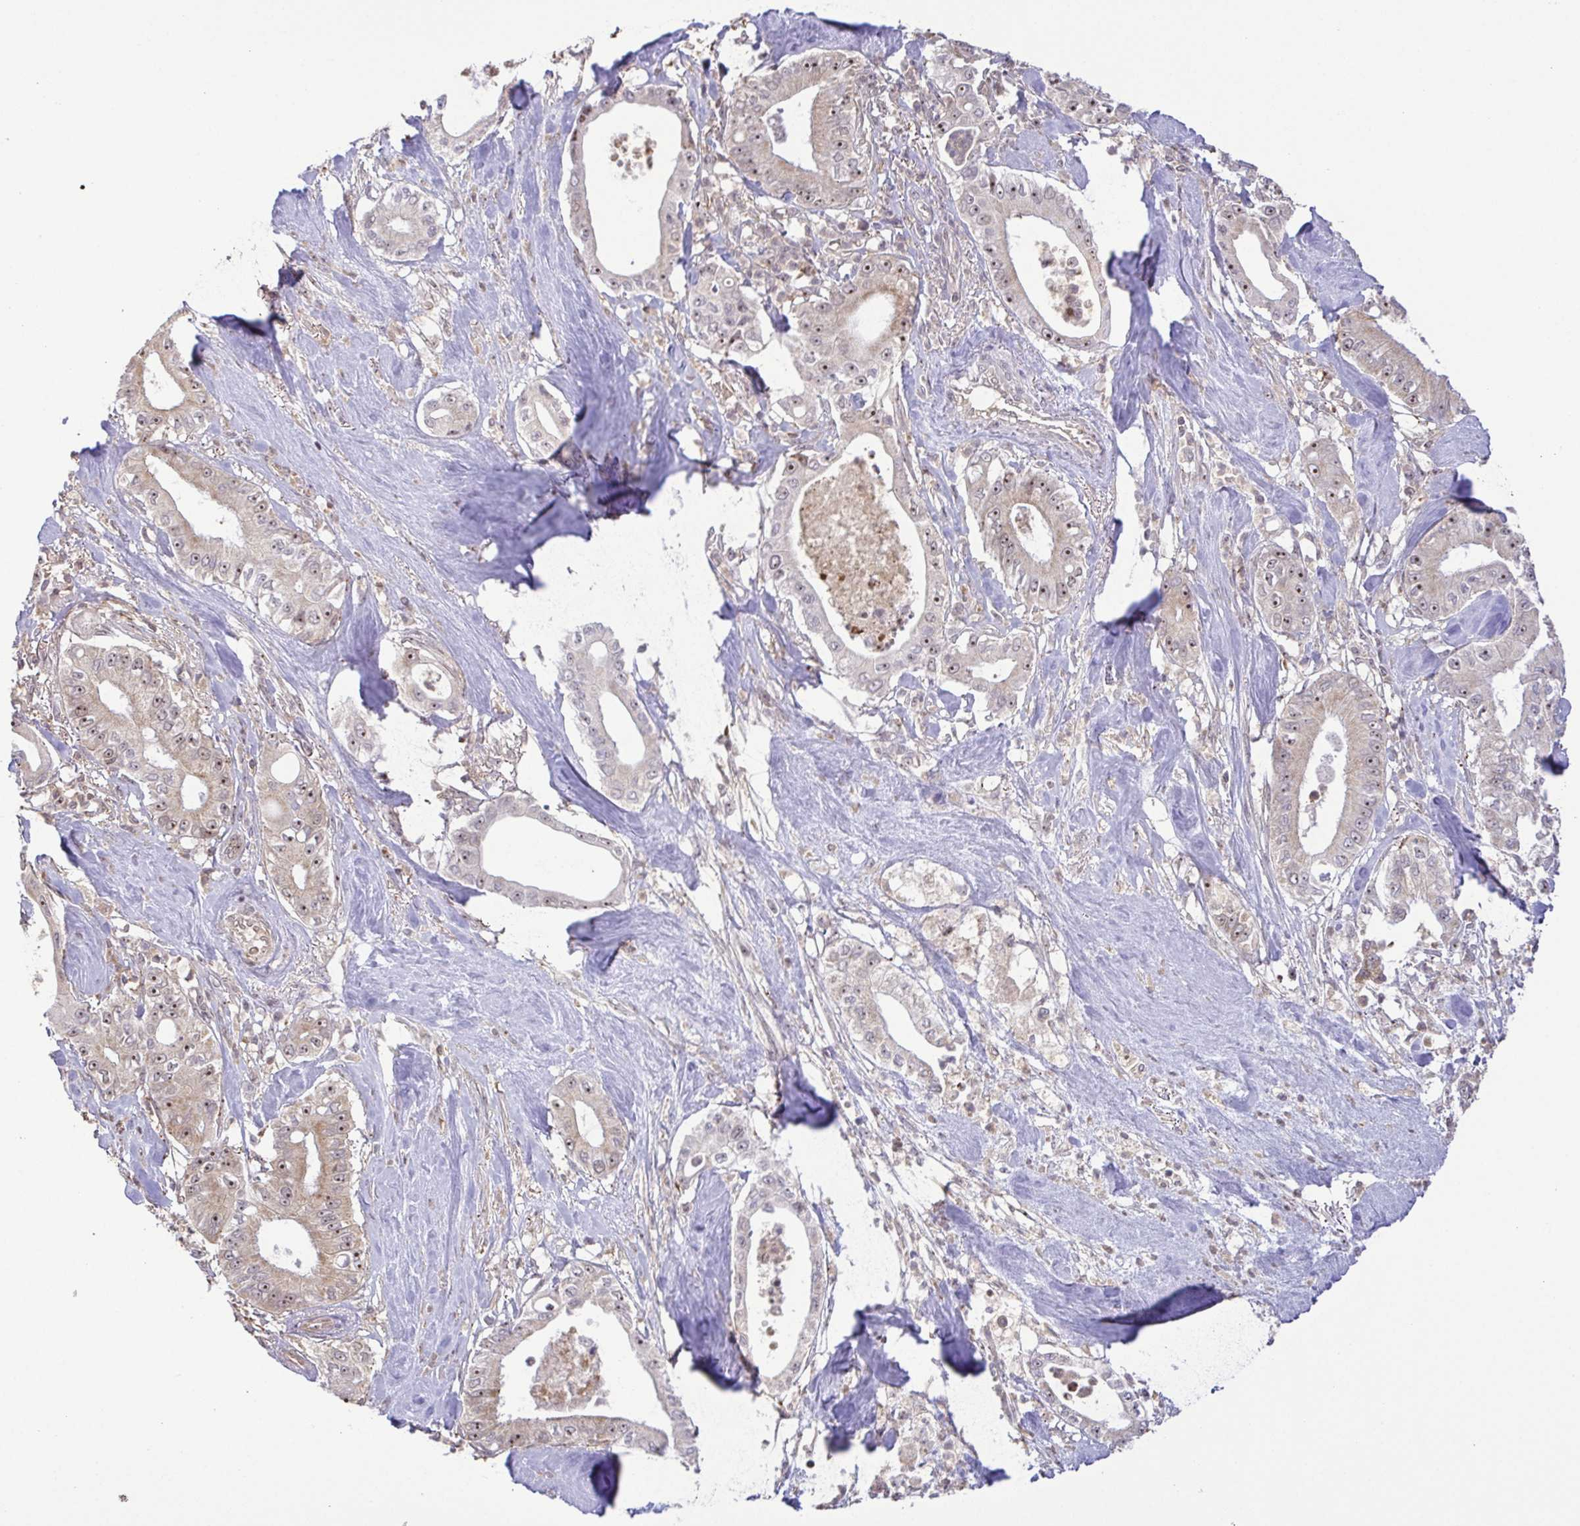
{"staining": {"intensity": "moderate", "quantity": "25%-75%", "location": "cytoplasmic/membranous,nuclear"}, "tissue": "pancreatic cancer", "cell_type": "Tumor cells", "image_type": "cancer", "snomed": [{"axis": "morphology", "description": "Adenocarcinoma, NOS"}, {"axis": "topography", "description": "Pancreas"}], "caption": "Moderate cytoplasmic/membranous and nuclear expression is seen in about 25%-75% of tumor cells in adenocarcinoma (pancreatic).", "gene": "RSL24D1", "patient": {"sex": "male", "age": 71}}